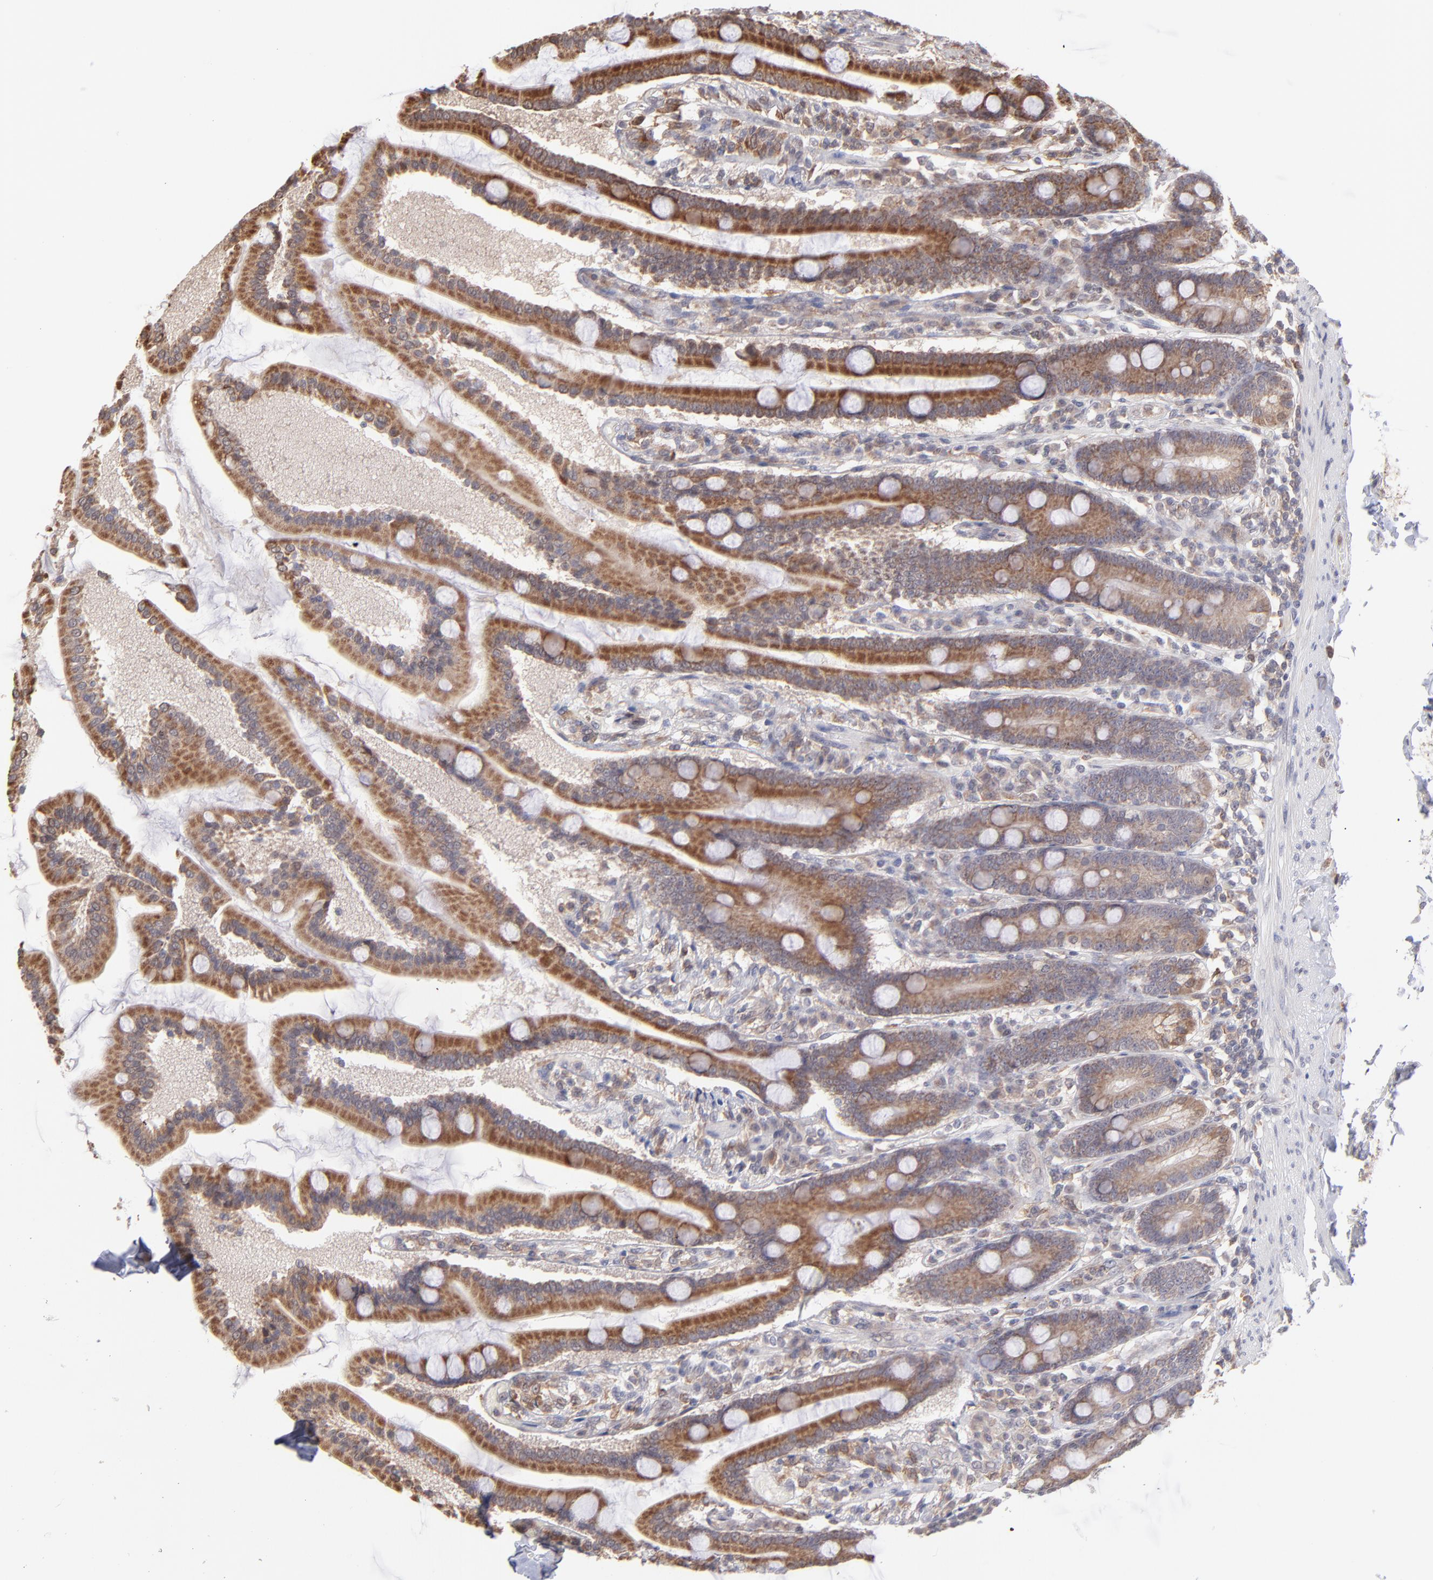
{"staining": {"intensity": "moderate", "quantity": ">75%", "location": "cytoplasmic/membranous"}, "tissue": "duodenum", "cell_type": "Glandular cells", "image_type": "normal", "snomed": [{"axis": "morphology", "description": "Normal tissue, NOS"}, {"axis": "topography", "description": "Duodenum"}], "caption": "DAB immunohistochemical staining of unremarkable duodenum displays moderate cytoplasmic/membranous protein positivity in approximately >75% of glandular cells. The staining was performed using DAB (3,3'-diaminobenzidine), with brown indicating positive protein expression. Nuclei are stained blue with hematoxylin.", "gene": "OAS1", "patient": {"sex": "female", "age": 64}}